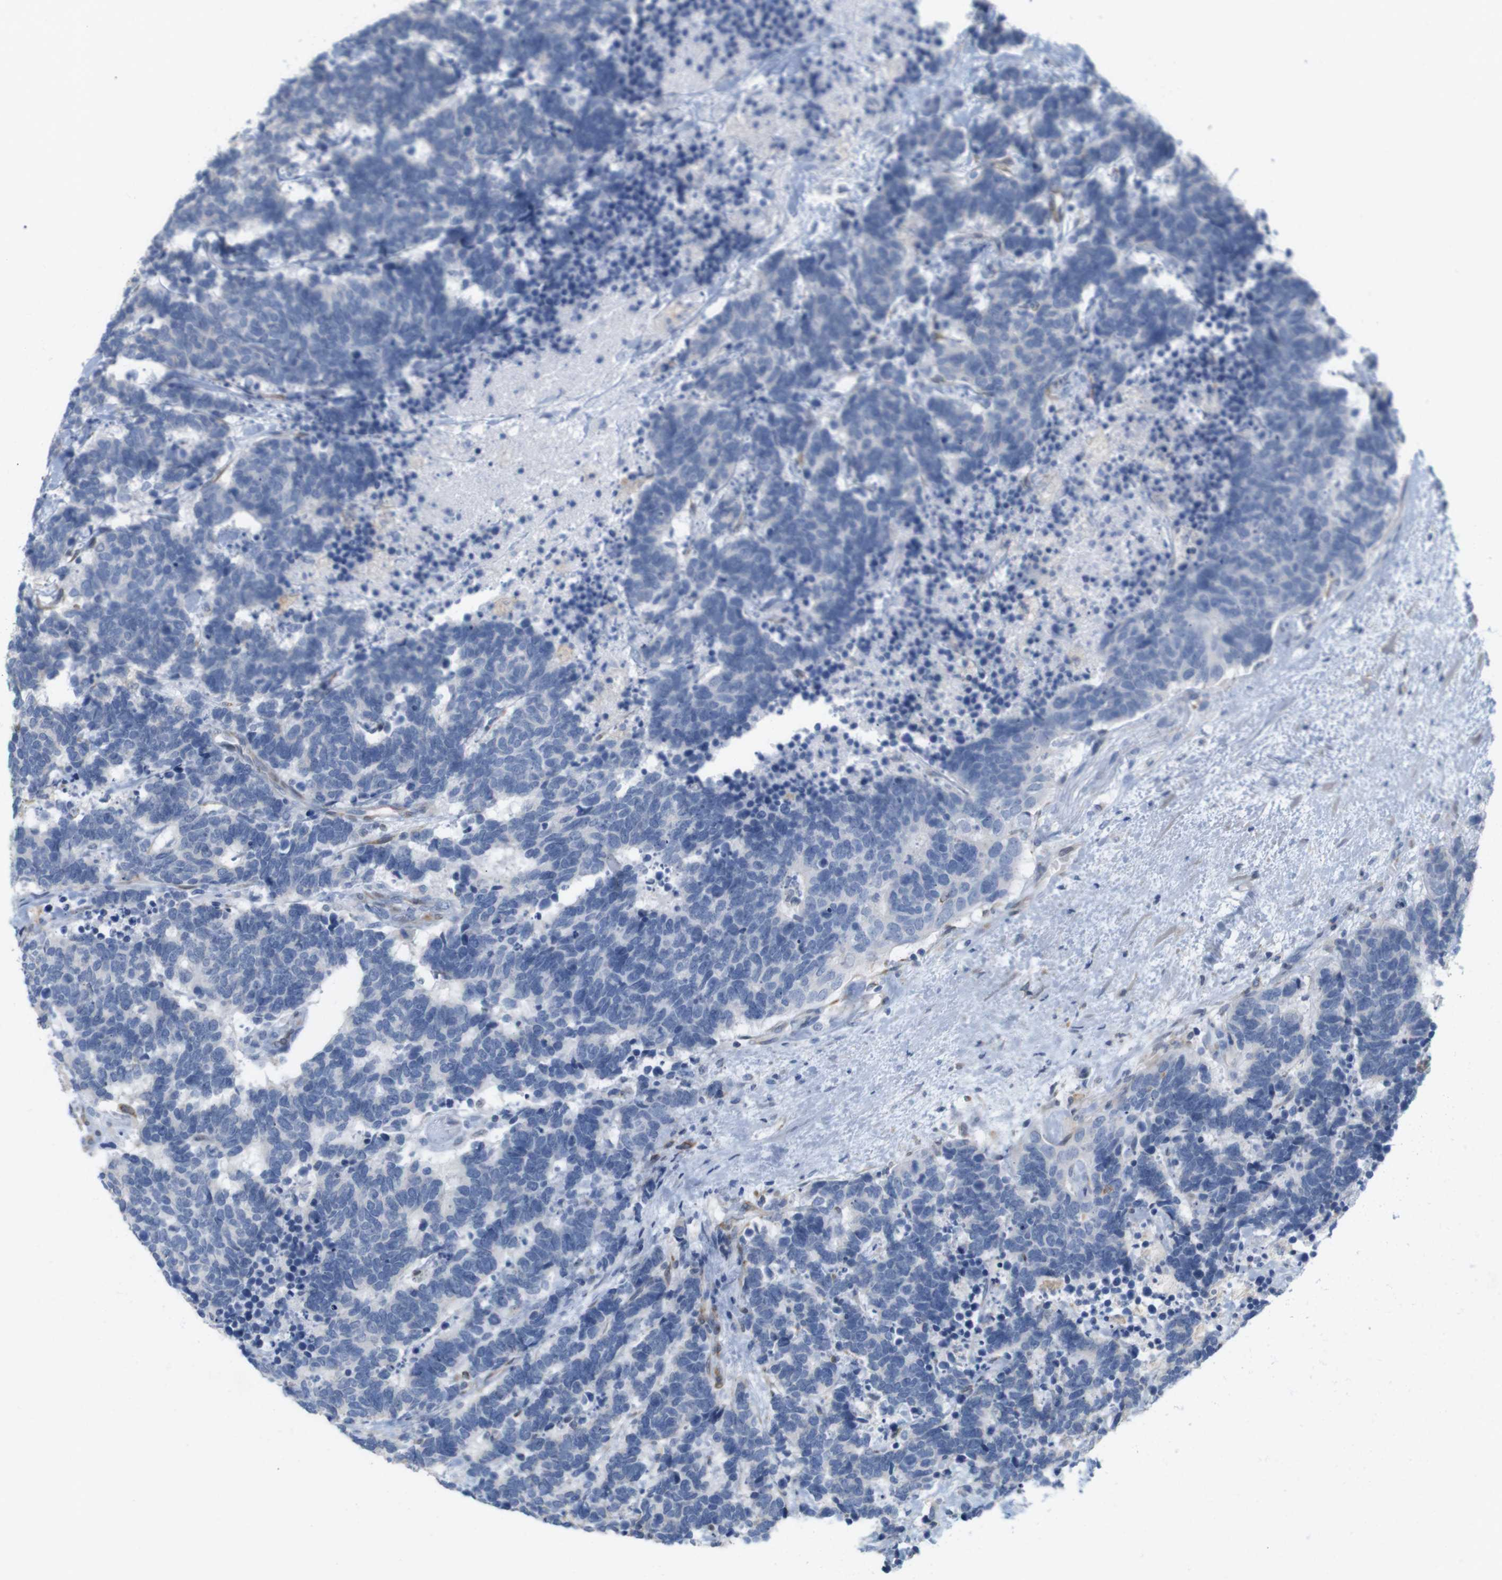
{"staining": {"intensity": "negative", "quantity": "none", "location": "none"}, "tissue": "carcinoid", "cell_type": "Tumor cells", "image_type": "cancer", "snomed": [{"axis": "morphology", "description": "Carcinoma, NOS"}, {"axis": "morphology", "description": "Carcinoid, malignant, NOS"}, {"axis": "topography", "description": "Urinary bladder"}], "caption": "Tumor cells are negative for protein expression in human carcinoma. (DAB (3,3'-diaminobenzidine) immunohistochemistry, high magnification).", "gene": "ITPR1", "patient": {"sex": "male", "age": 57}}